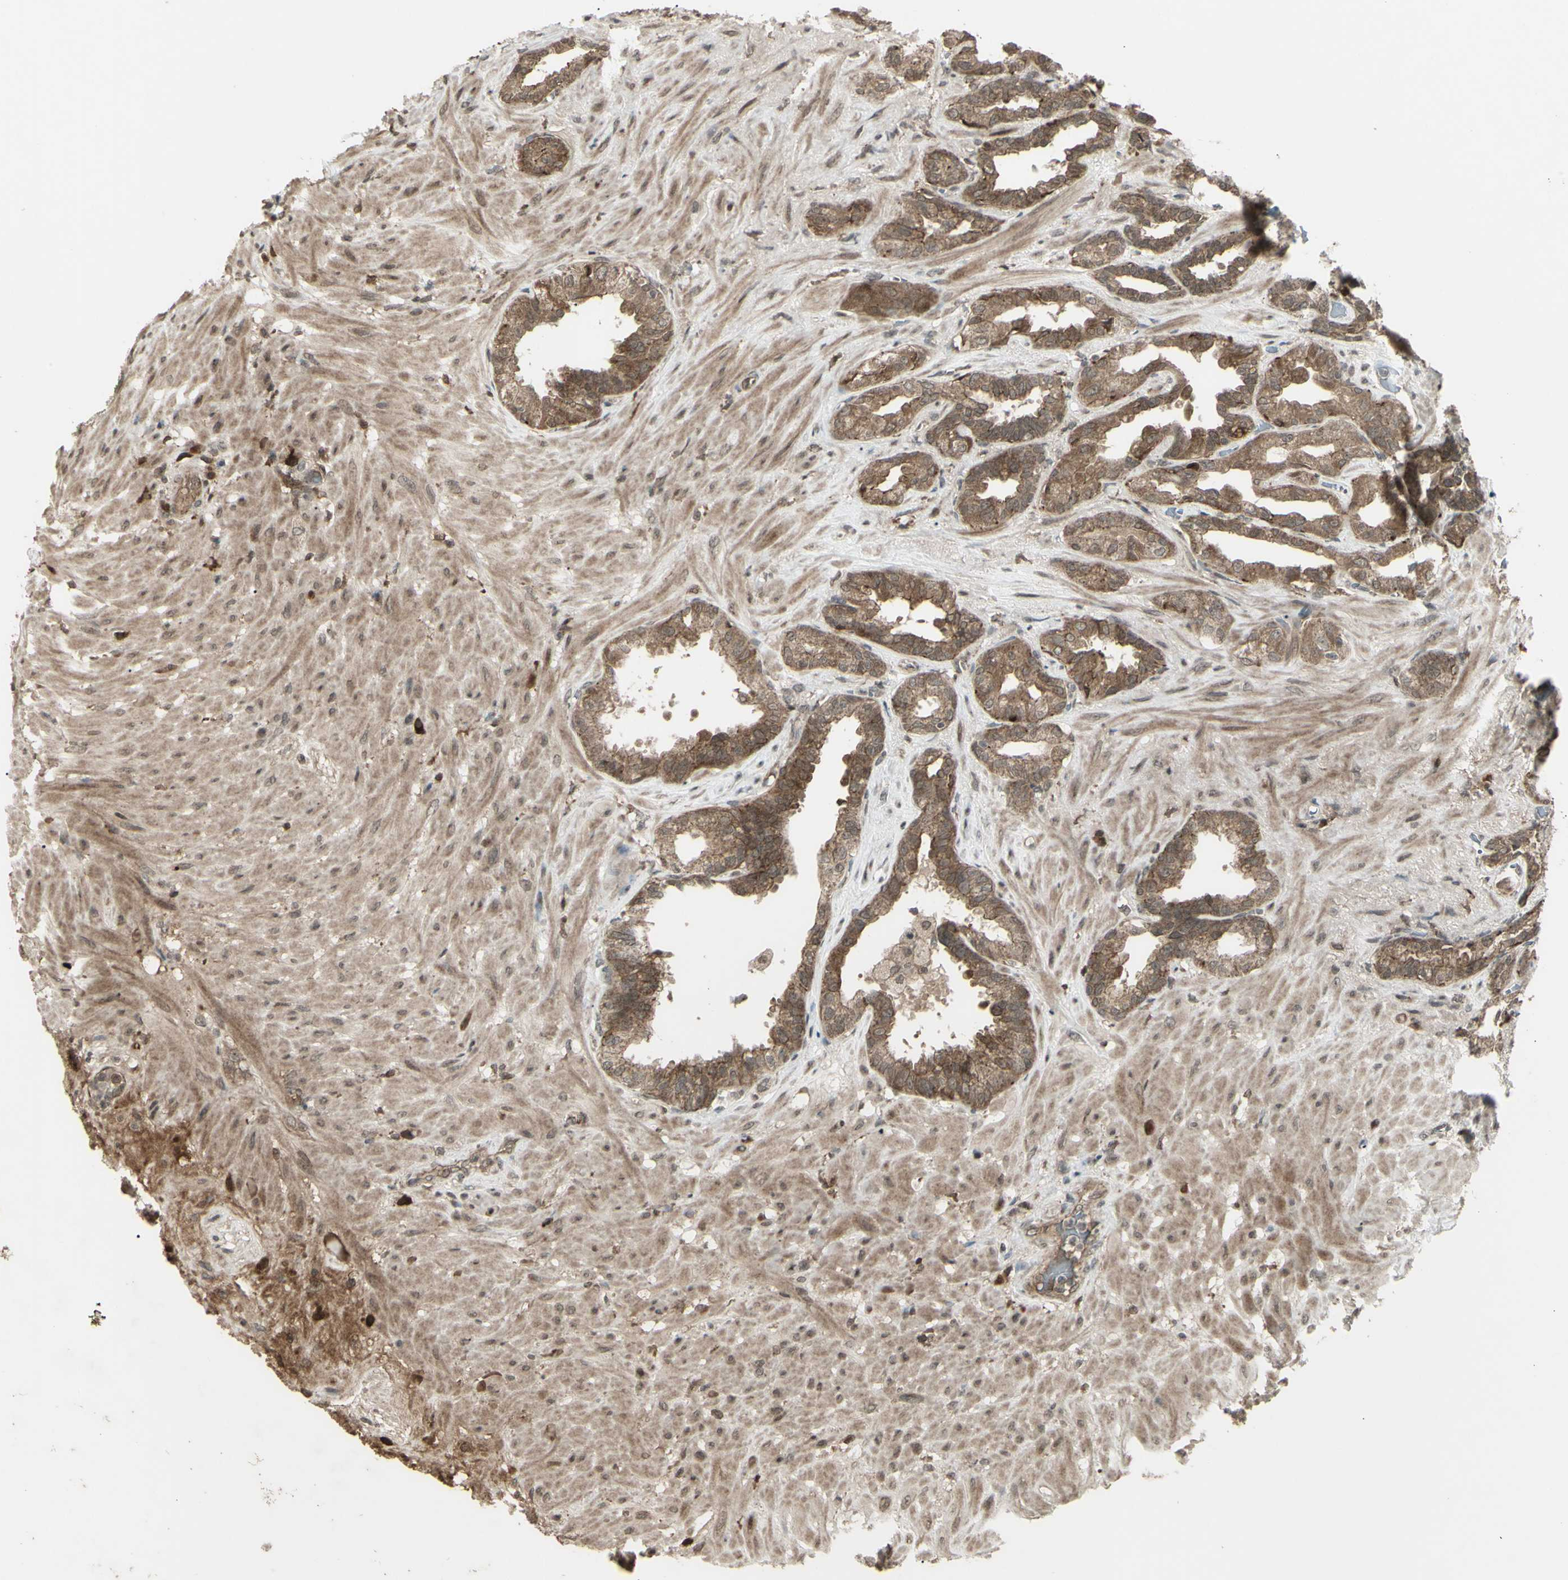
{"staining": {"intensity": "moderate", "quantity": ">75%", "location": "cytoplasmic/membranous"}, "tissue": "seminal vesicle", "cell_type": "Glandular cells", "image_type": "normal", "snomed": [{"axis": "morphology", "description": "Normal tissue, NOS"}, {"axis": "topography", "description": "Seminal veicle"}], "caption": "Seminal vesicle stained with a brown dye reveals moderate cytoplasmic/membranous positive expression in approximately >75% of glandular cells.", "gene": "BLNK", "patient": {"sex": "male", "age": 61}}